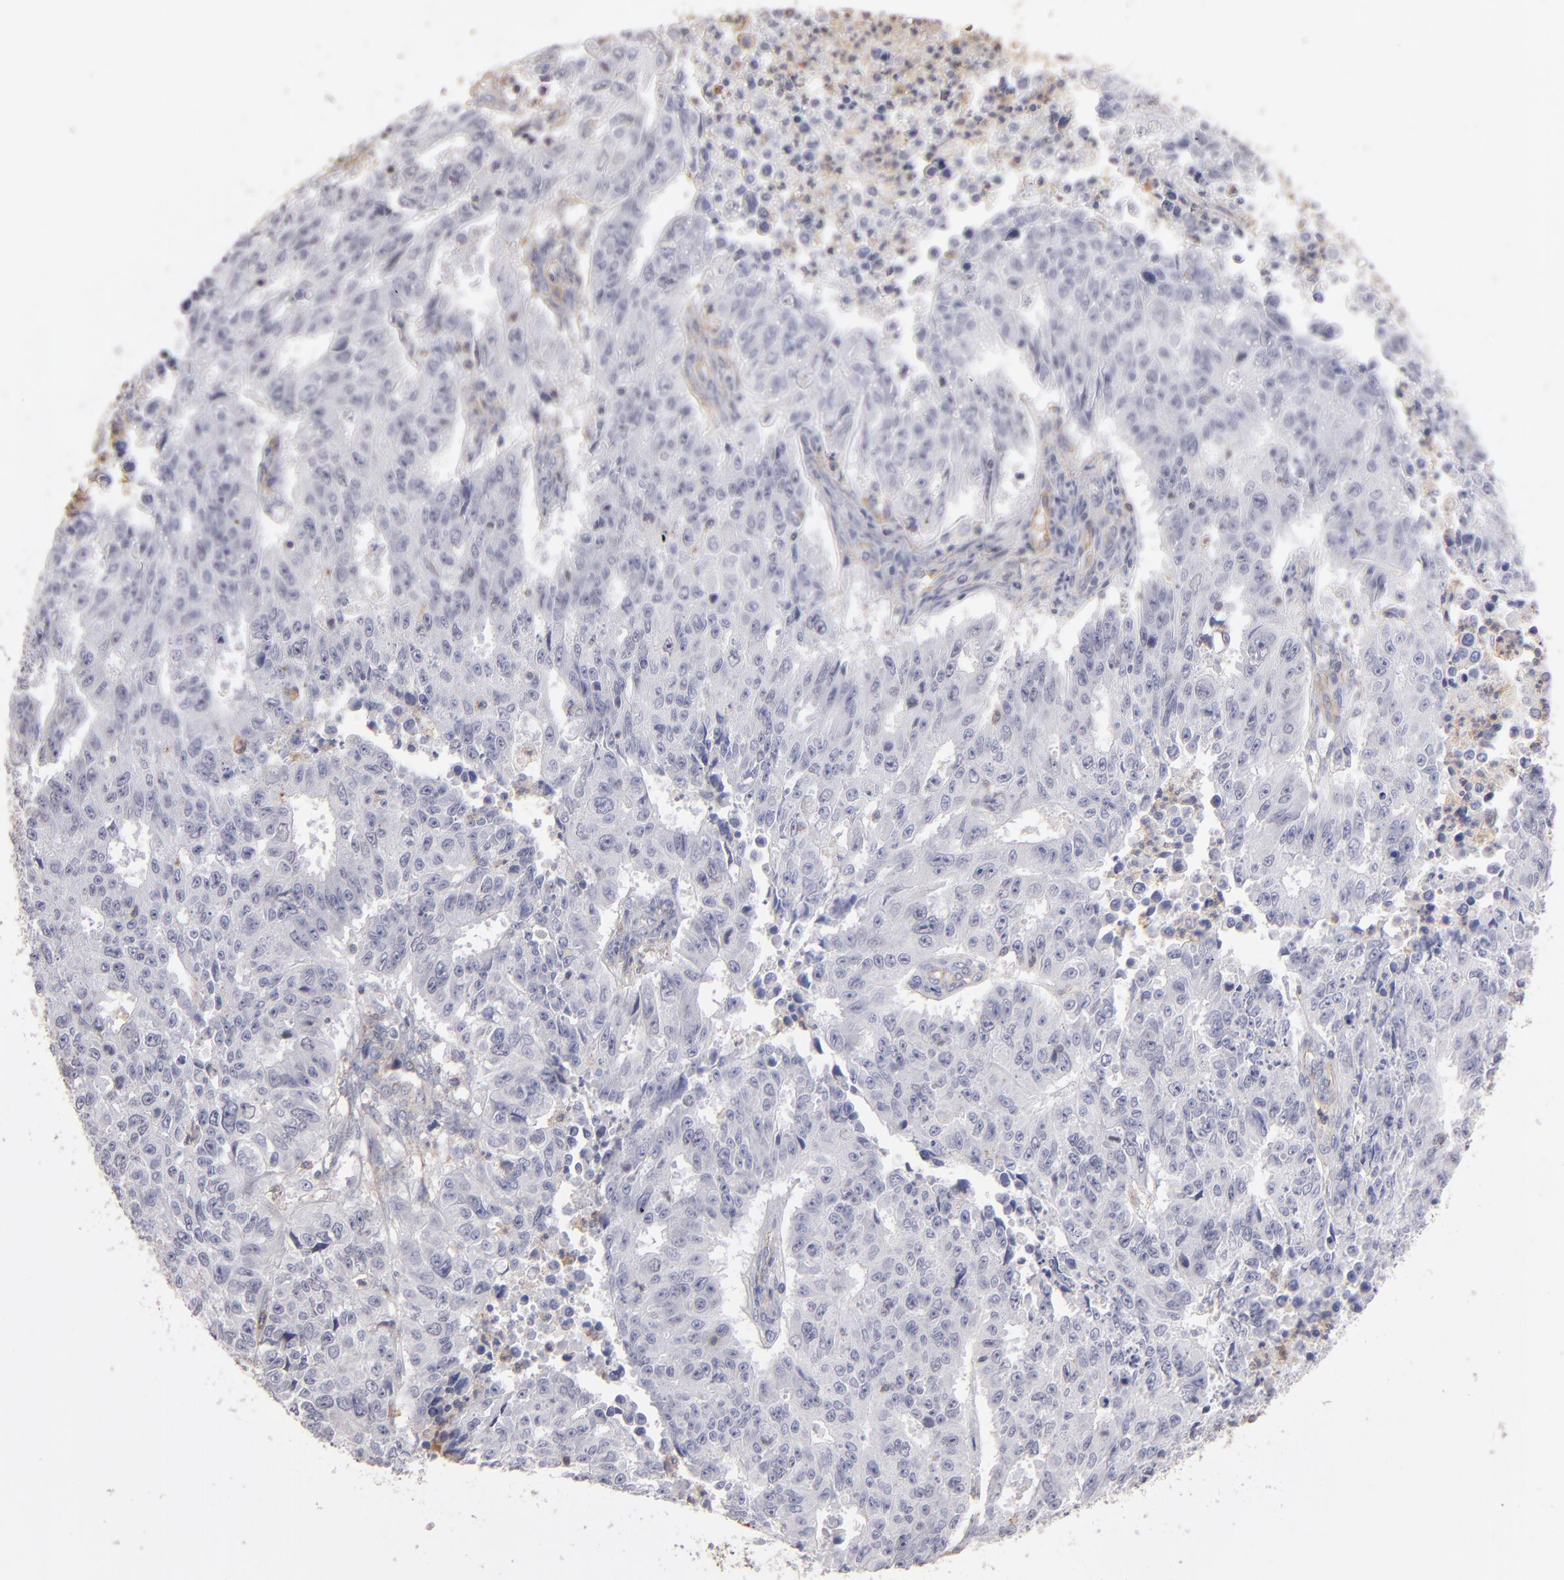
{"staining": {"intensity": "negative", "quantity": "none", "location": "none"}, "tissue": "endometrial cancer", "cell_type": "Tumor cells", "image_type": "cancer", "snomed": [{"axis": "morphology", "description": "Adenocarcinoma, NOS"}, {"axis": "topography", "description": "Endometrium"}], "caption": "The immunohistochemistry (IHC) photomicrograph has no significant expression in tumor cells of endometrial adenocarcinoma tissue.", "gene": "ABCB1", "patient": {"sex": "female", "age": 42}}